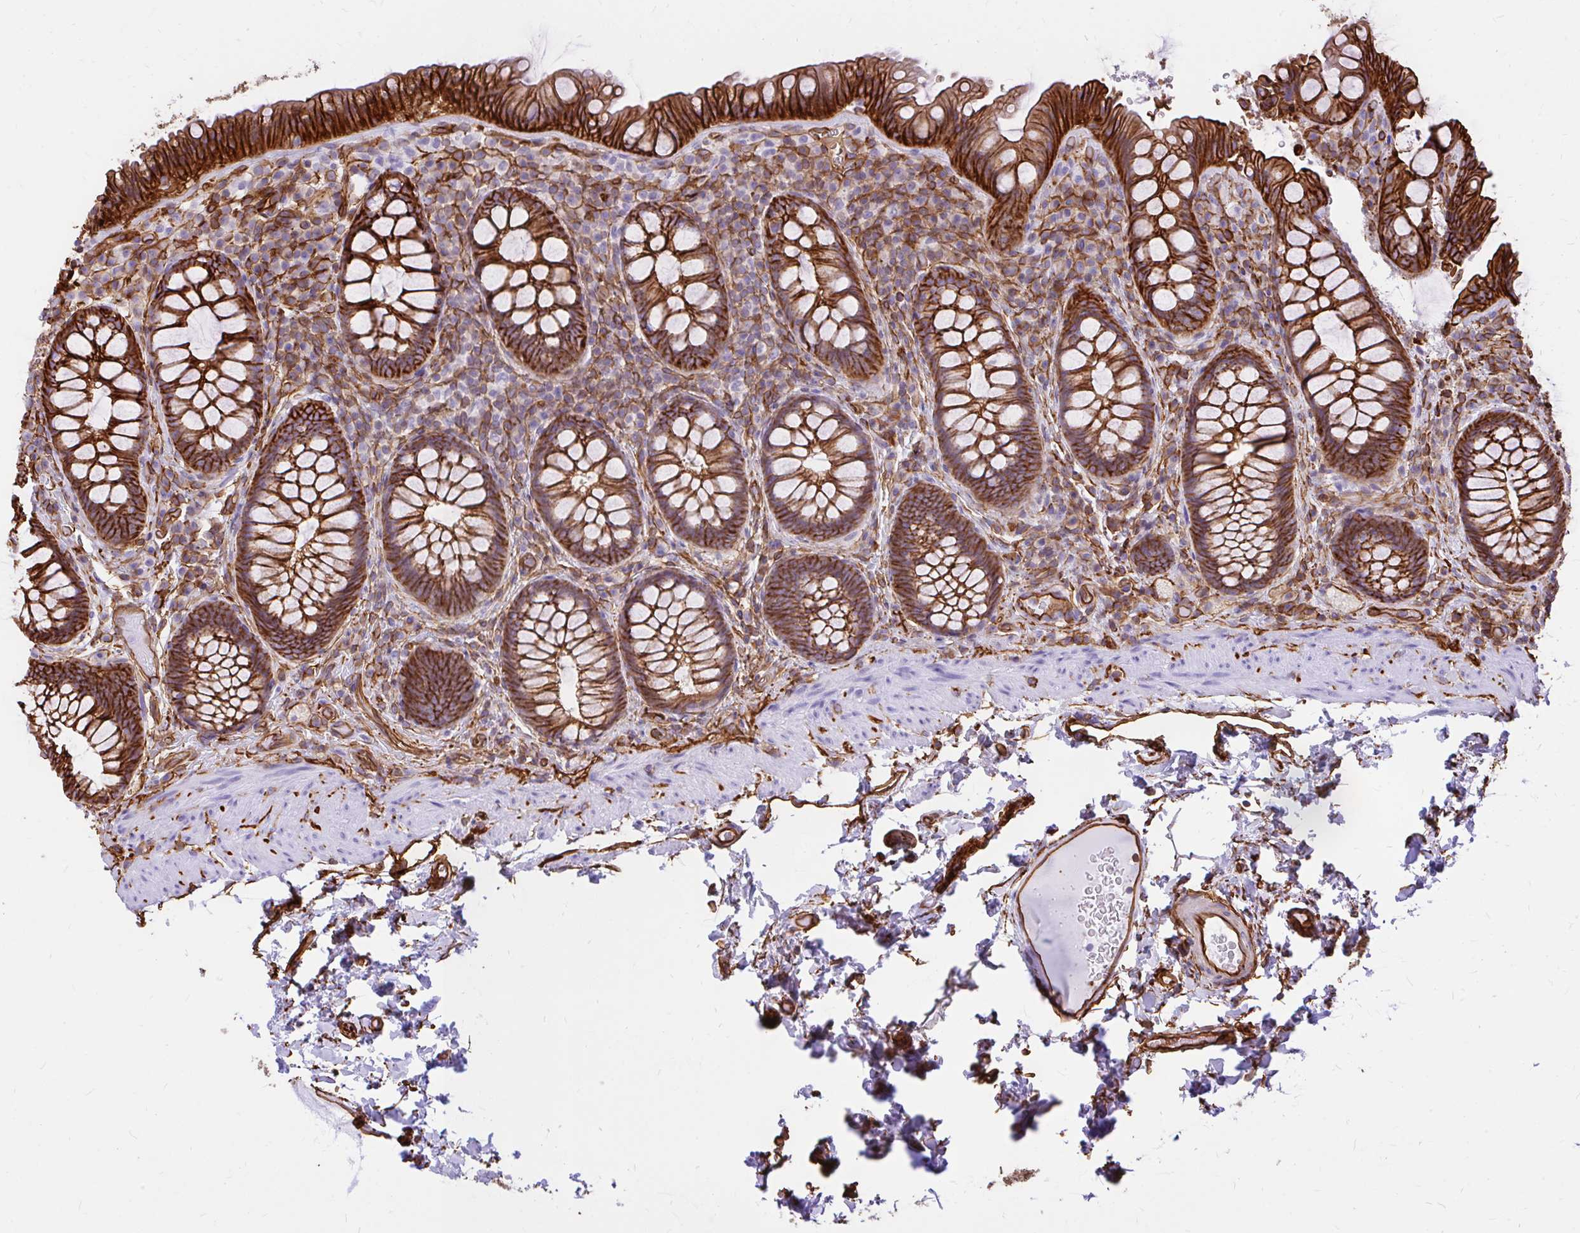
{"staining": {"intensity": "strong", "quantity": ">75%", "location": "cytoplasmic/membranous"}, "tissue": "rectum", "cell_type": "Glandular cells", "image_type": "normal", "snomed": [{"axis": "morphology", "description": "Normal tissue, NOS"}, {"axis": "topography", "description": "Rectum"}], "caption": "Brown immunohistochemical staining in benign rectum reveals strong cytoplasmic/membranous expression in about >75% of glandular cells. (Stains: DAB in brown, nuclei in blue, Microscopy: brightfield microscopy at high magnification).", "gene": "MAP1LC3B2", "patient": {"sex": "female", "age": 69}}